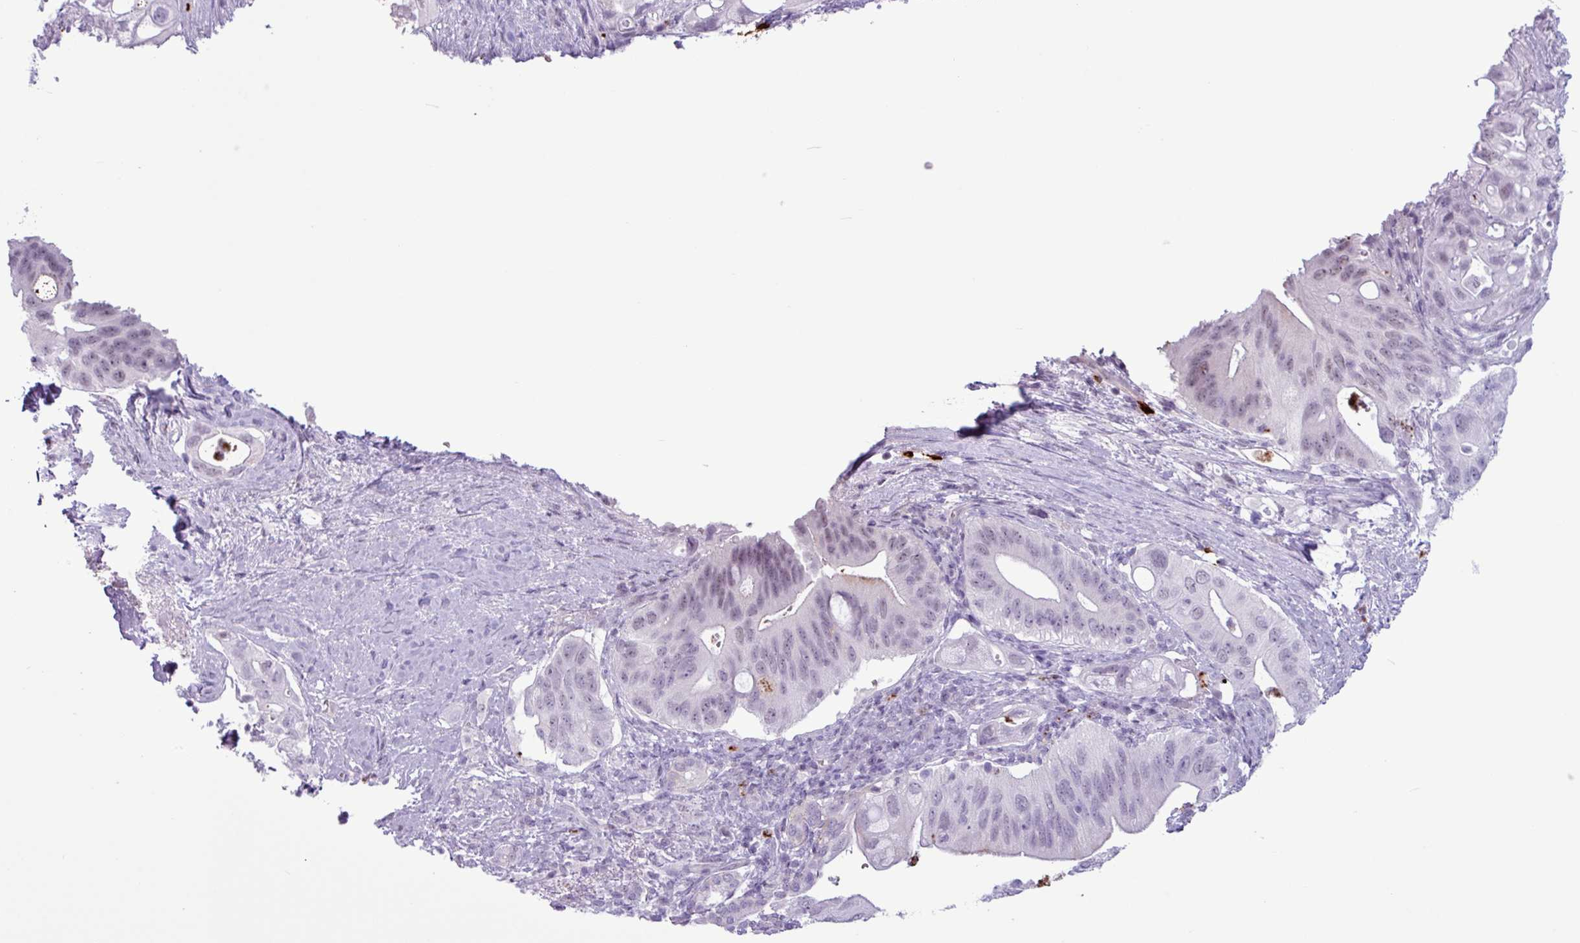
{"staining": {"intensity": "negative", "quantity": "none", "location": "none"}, "tissue": "pancreatic cancer", "cell_type": "Tumor cells", "image_type": "cancer", "snomed": [{"axis": "morphology", "description": "Adenocarcinoma, NOS"}, {"axis": "topography", "description": "Pancreas"}], "caption": "Immunohistochemistry (IHC) photomicrograph of neoplastic tissue: human pancreatic cancer (adenocarcinoma) stained with DAB demonstrates no significant protein positivity in tumor cells. Nuclei are stained in blue.", "gene": "TMEM178A", "patient": {"sex": "female", "age": 72}}